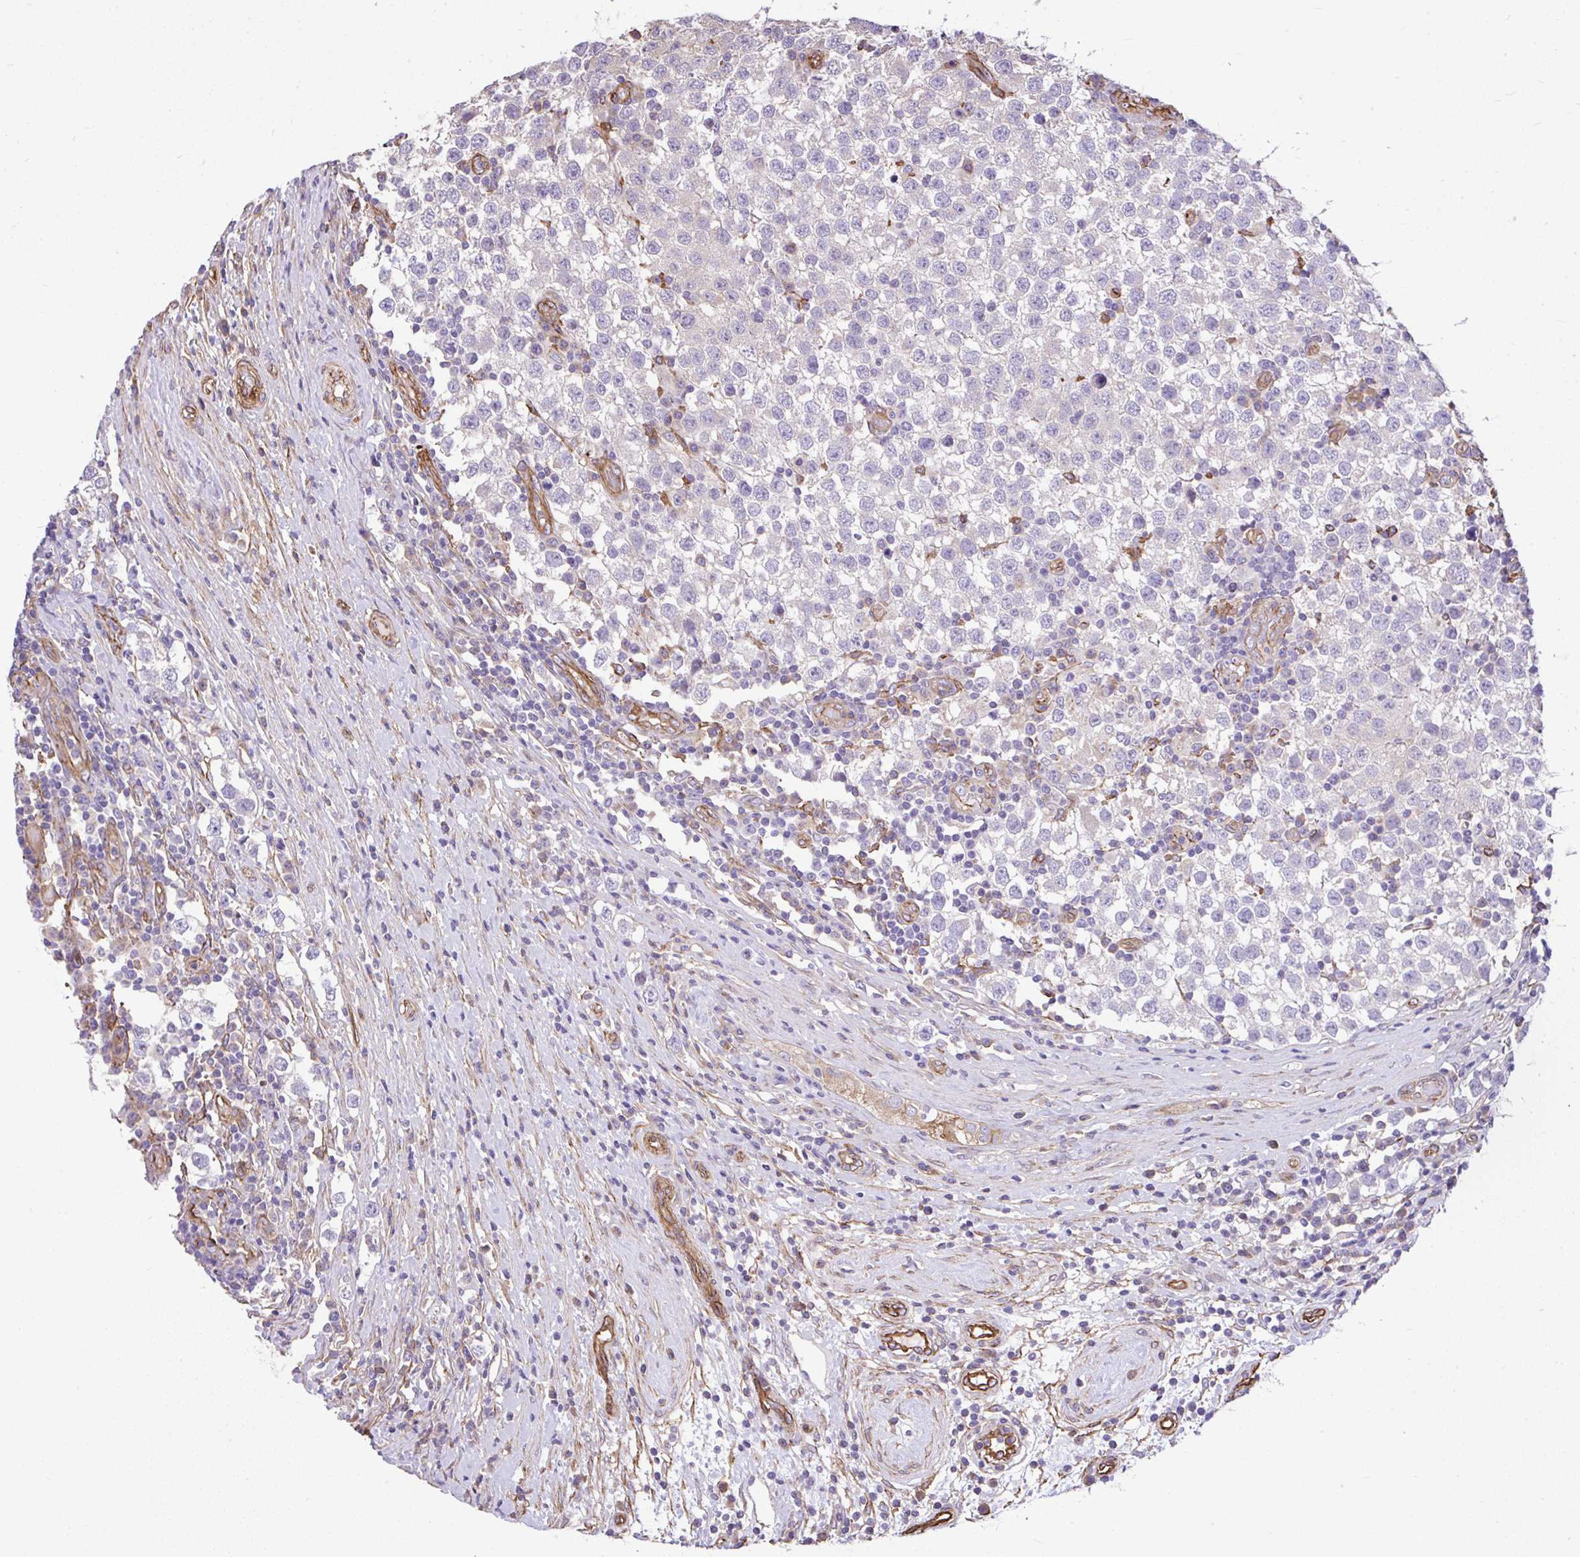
{"staining": {"intensity": "negative", "quantity": "none", "location": "none"}, "tissue": "testis cancer", "cell_type": "Tumor cells", "image_type": "cancer", "snomed": [{"axis": "morphology", "description": "Seminoma, NOS"}, {"axis": "topography", "description": "Testis"}], "caption": "A histopathology image of human testis cancer is negative for staining in tumor cells.", "gene": "PTPRK", "patient": {"sex": "male", "age": 34}}